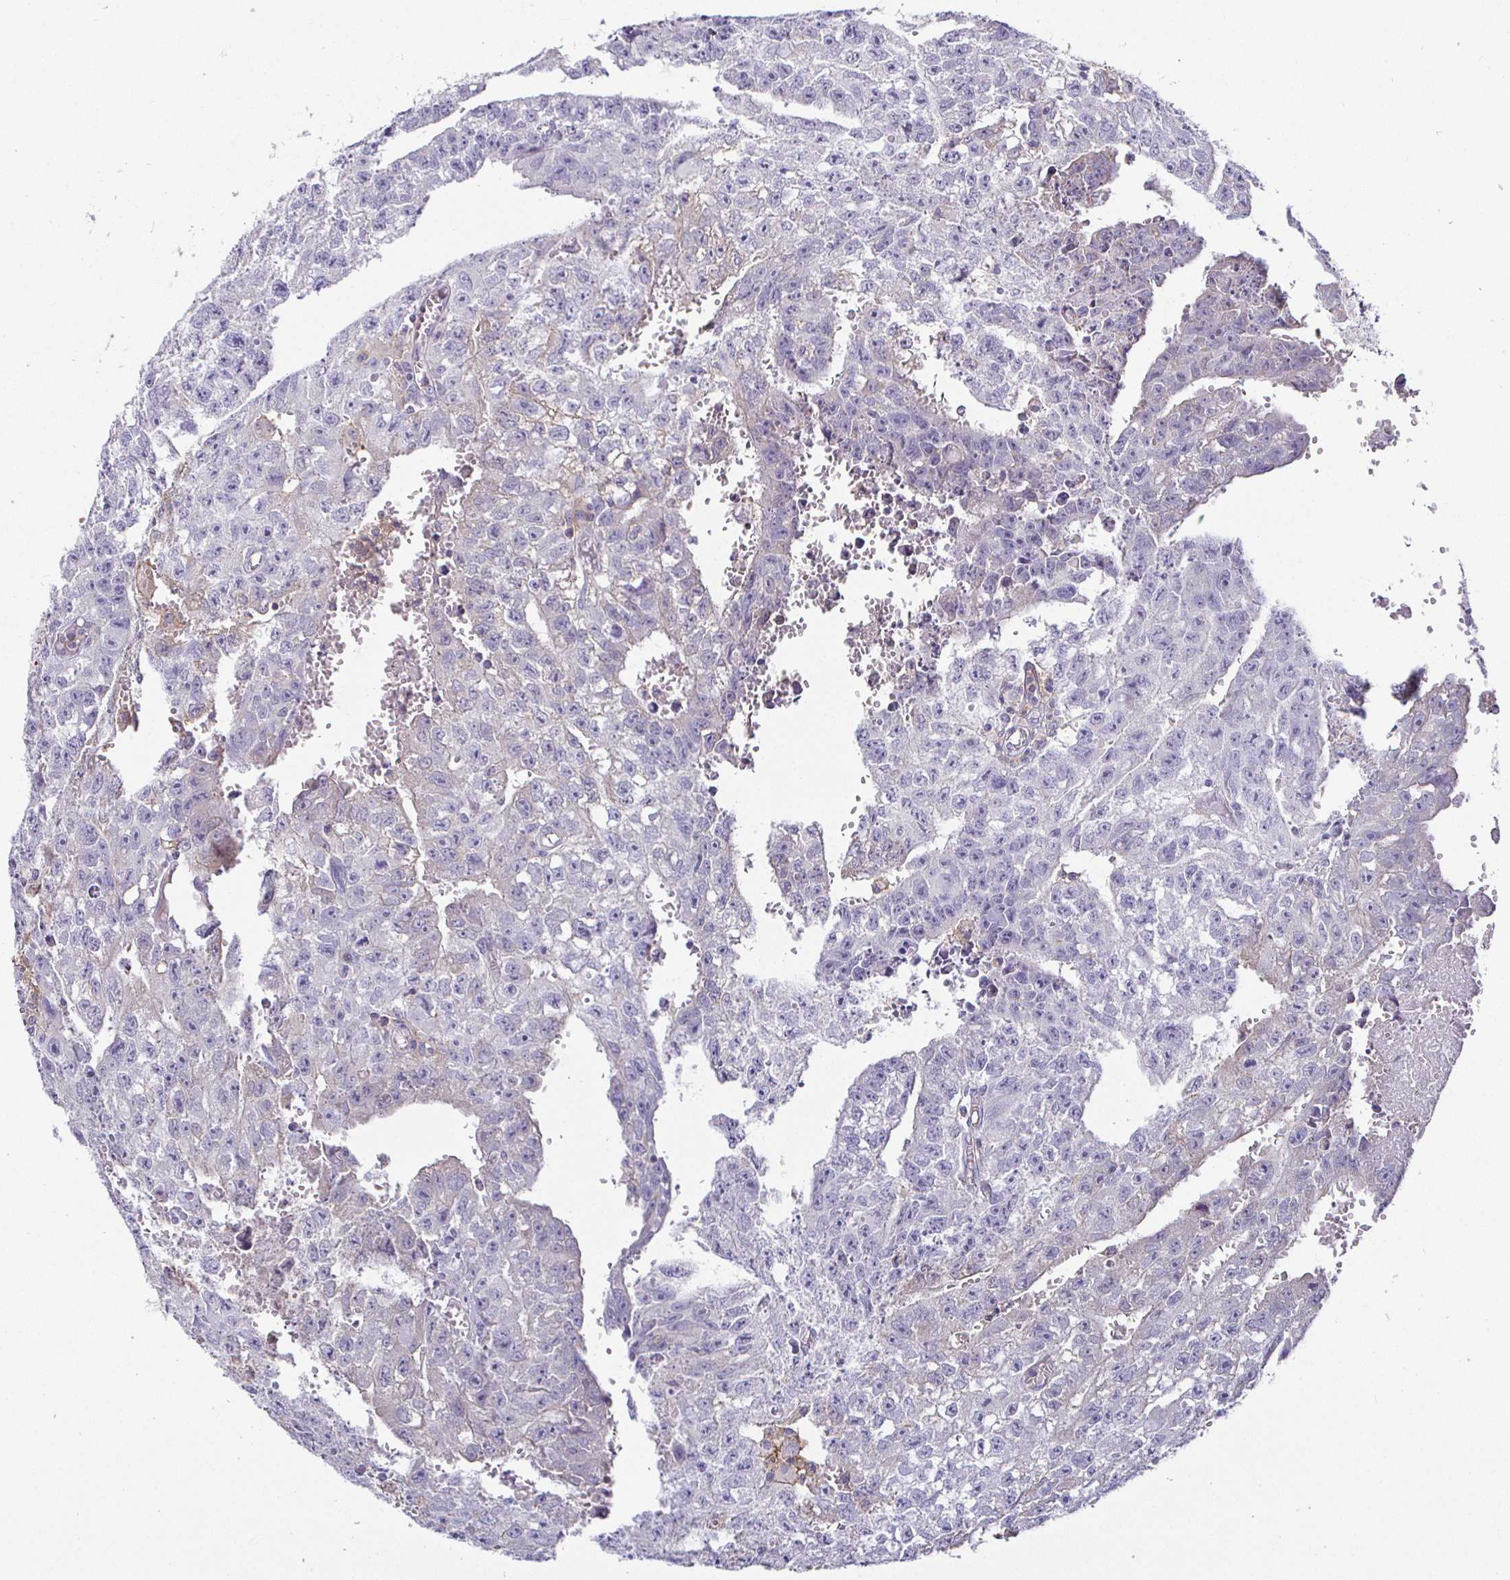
{"staining": {"intensity": "negative", "quantity": "none", "location": "none"}, "tissue": "testis cancer", "cell_type": "Tumor cells", "image_type": "cancer", "snomed": [{"axis": "morphology", "description": "Carcinoma, Embryonal, NOS"}, {"axis": "morphology", "description": "Teratoma, malignant, NOS"}, {"axis": "topography", "description": "Testis"}], "caption": "Tumor cells show no significant staining in testis cancer.", "gene": "SIRPA", "patient": {"sex": "male", "age": 24}}